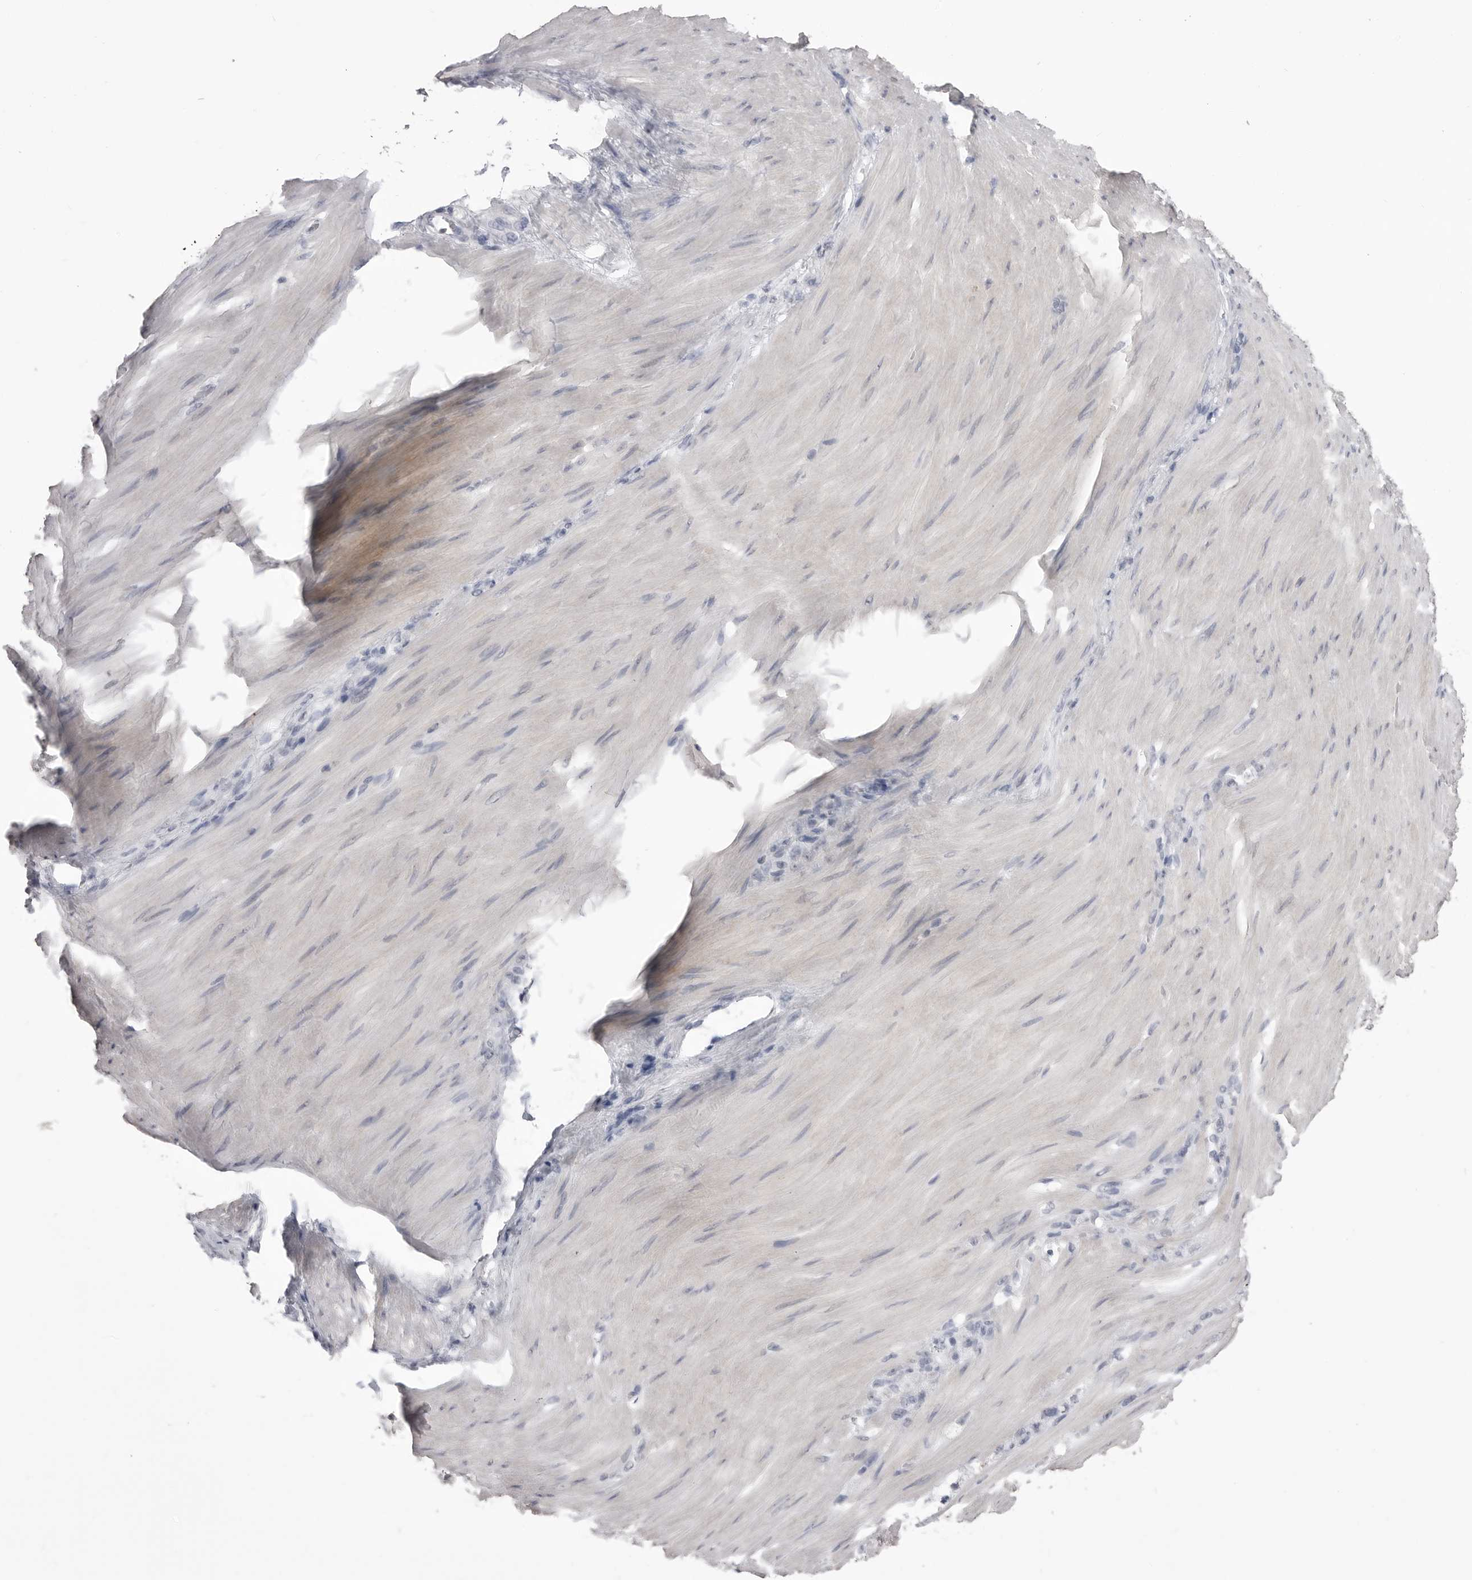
{"staining": {"intensity": "negative", "quantity": "none", "location": "none"}, "tissue": "stomach cancer", "cell_type": "Tumor cells", "image_type": "cancer", "snomed": [{"axis": "morphology", "description": "Normal tissue, NOS"}, {"axis": "morphology", "description": "Adenocarcinoma, NOS"}, {"axis": "topography", "description": "Stomach"}], "caption": "The immunohistochemistry (IHC) histopathology image has no significant staining in tumor cells of stomach cancer tissue.", "gene": "ICAM5", "patient": {"sex": "male", "age": 82}}